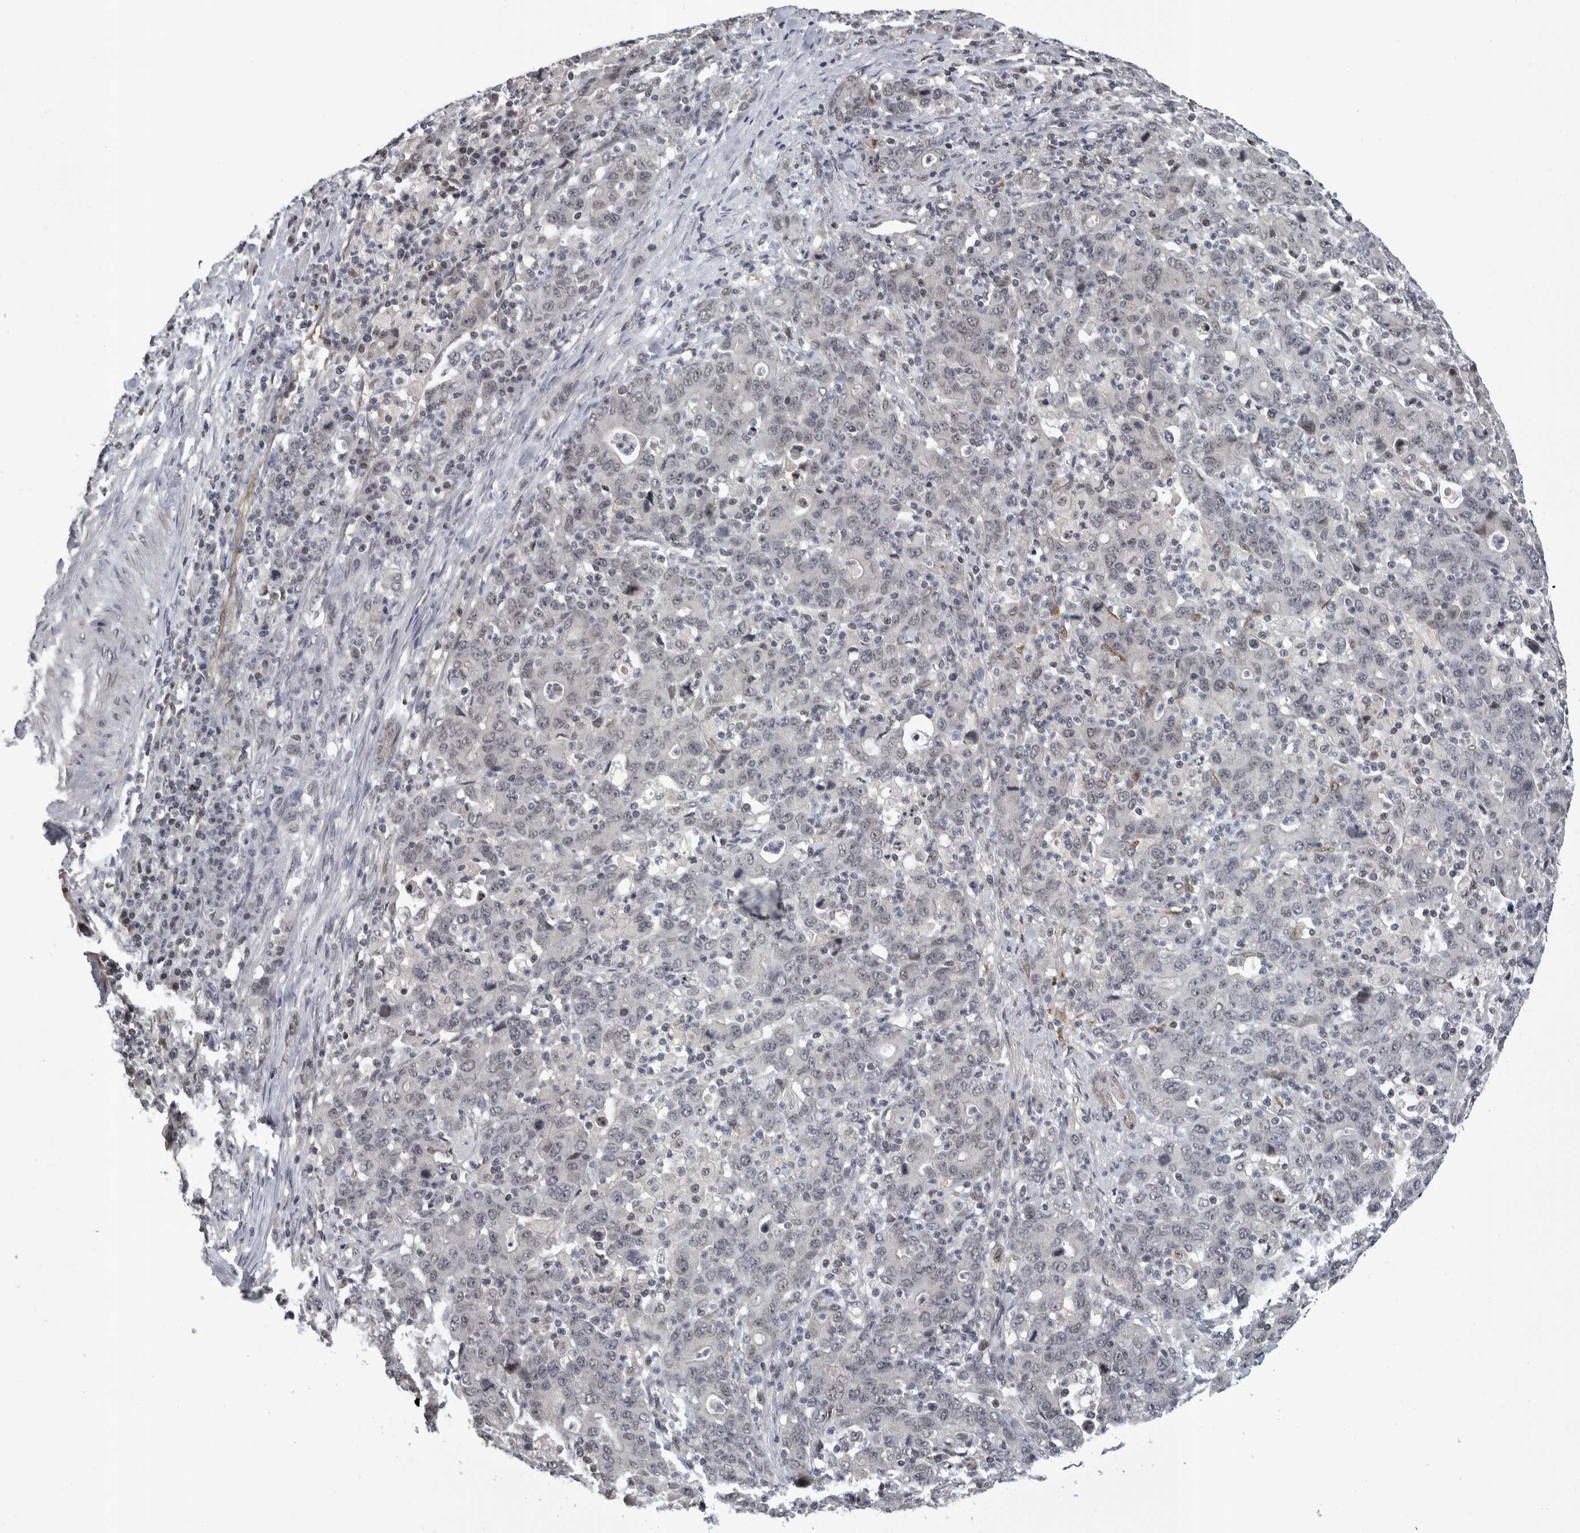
{"staining": {"intensity": "weak", "quantity": "<25%", "location": "nuclear"}, "tissue": "stomach cancer", "cell_type": "Tumor cells", "image_type": "cancer", "snomed": [{"axis": "morphology", "description": "Adenocarcinoma, NOS"}, {"axis": "topography", "description": "Stomach, upper"}], "caption": "Stomach adenocarcinoma was stained to show a protein in brown. There is no significant positivity in tumor cells. (DAB (3,3'-diaminobenzidine) IHC, high magnification).", "gene": "ZSCAN21", "patient": {"sex": "male", "age": 69}}